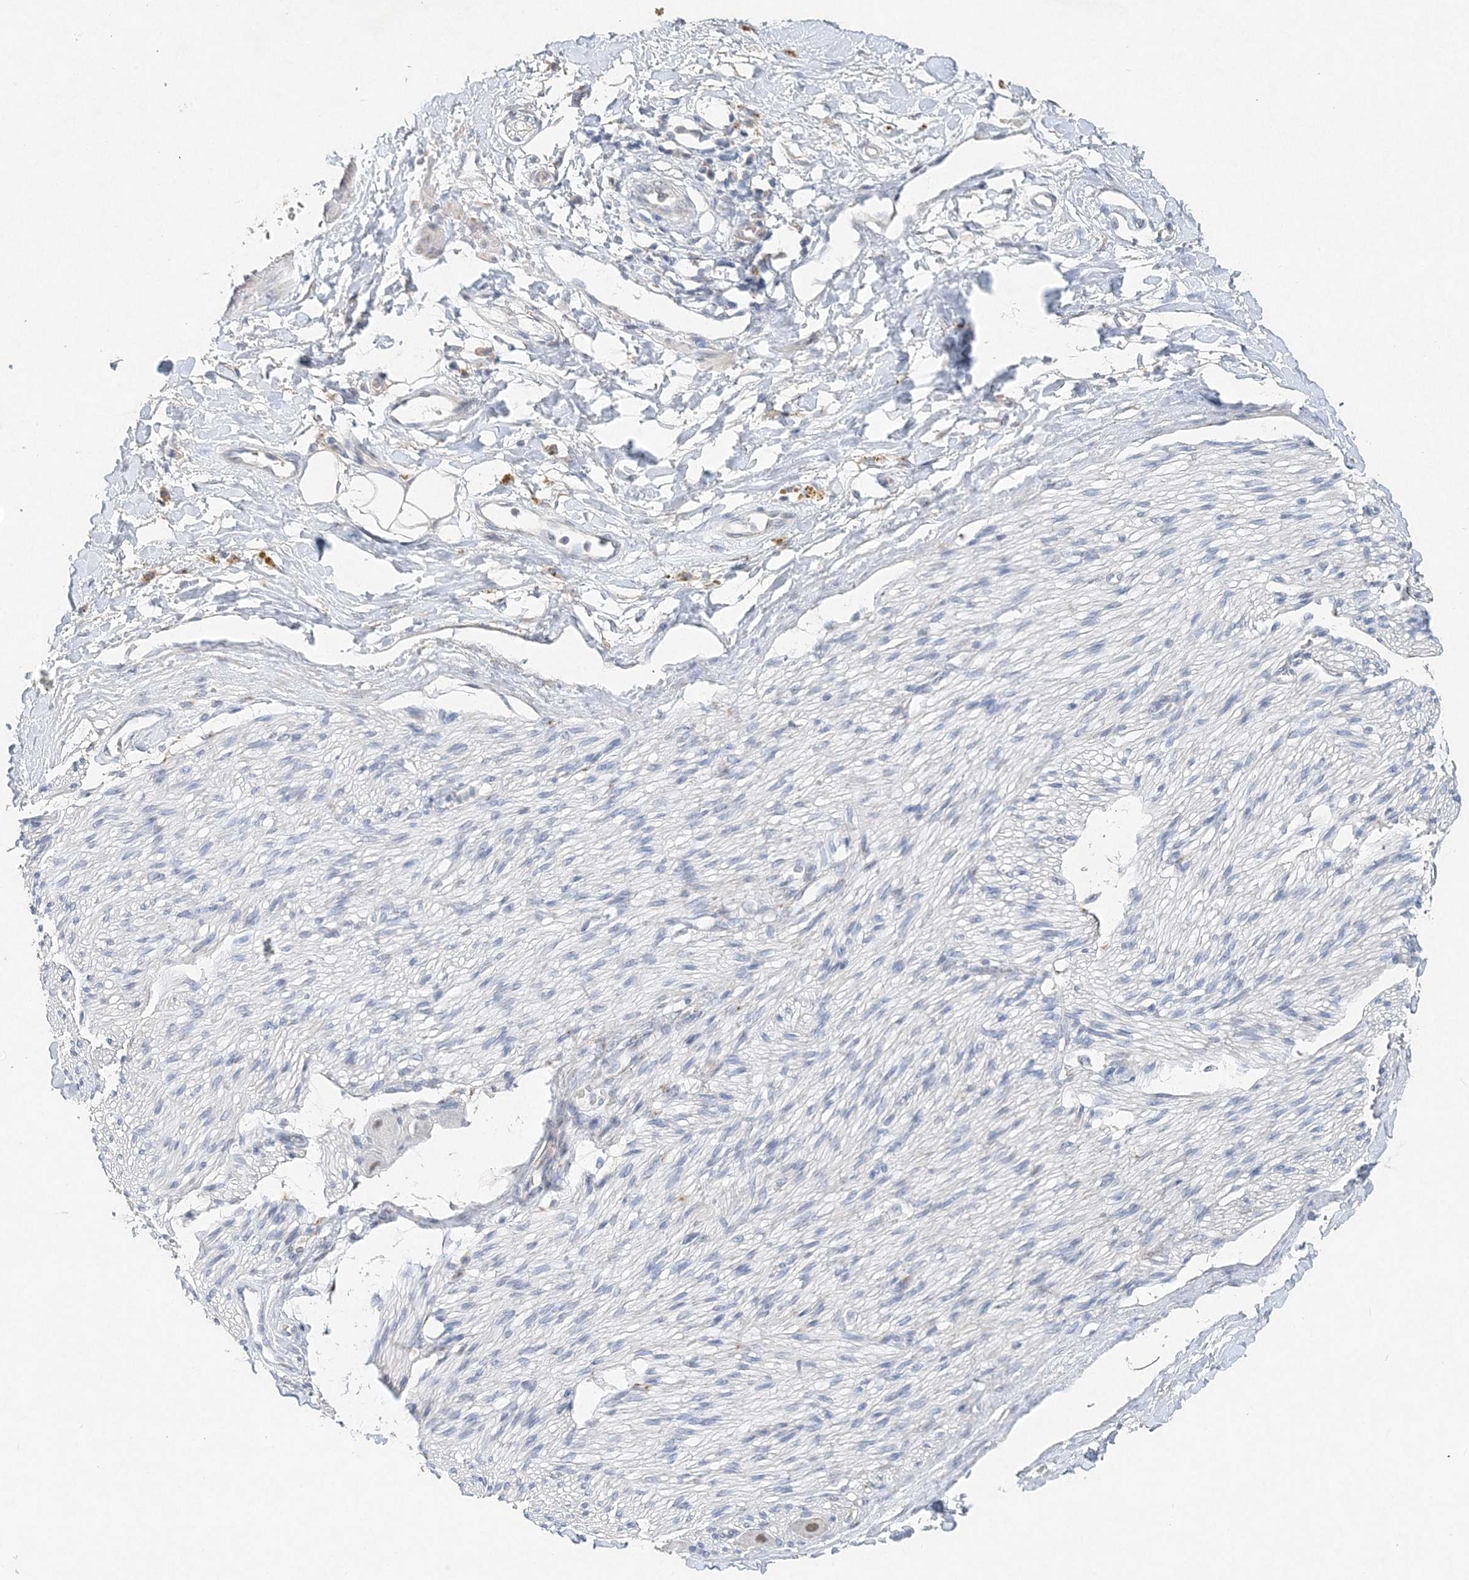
{"staining": {"intensity": "negative", "quantity": "none", "location": "none"}, "tissue": "adipose tissue", "cell_type": "Adipocytes", "image_type": "normal", "snomed": [{"axis": "morphology", "description": "Normal tissue, NOS"}, {"axis": "topography", "description": "Kidney"}, {"axis": "topography", "description": "Peripheral nerve tissue"}], "caption": "The micrograph reveals no staining of adipocytes in normal adipose tissue. (Brightfield microscopy of DAB immunohistochemistry at high magnification).", "gene": "MAT2B", "patient": {"sex": "male", "age": 7}}